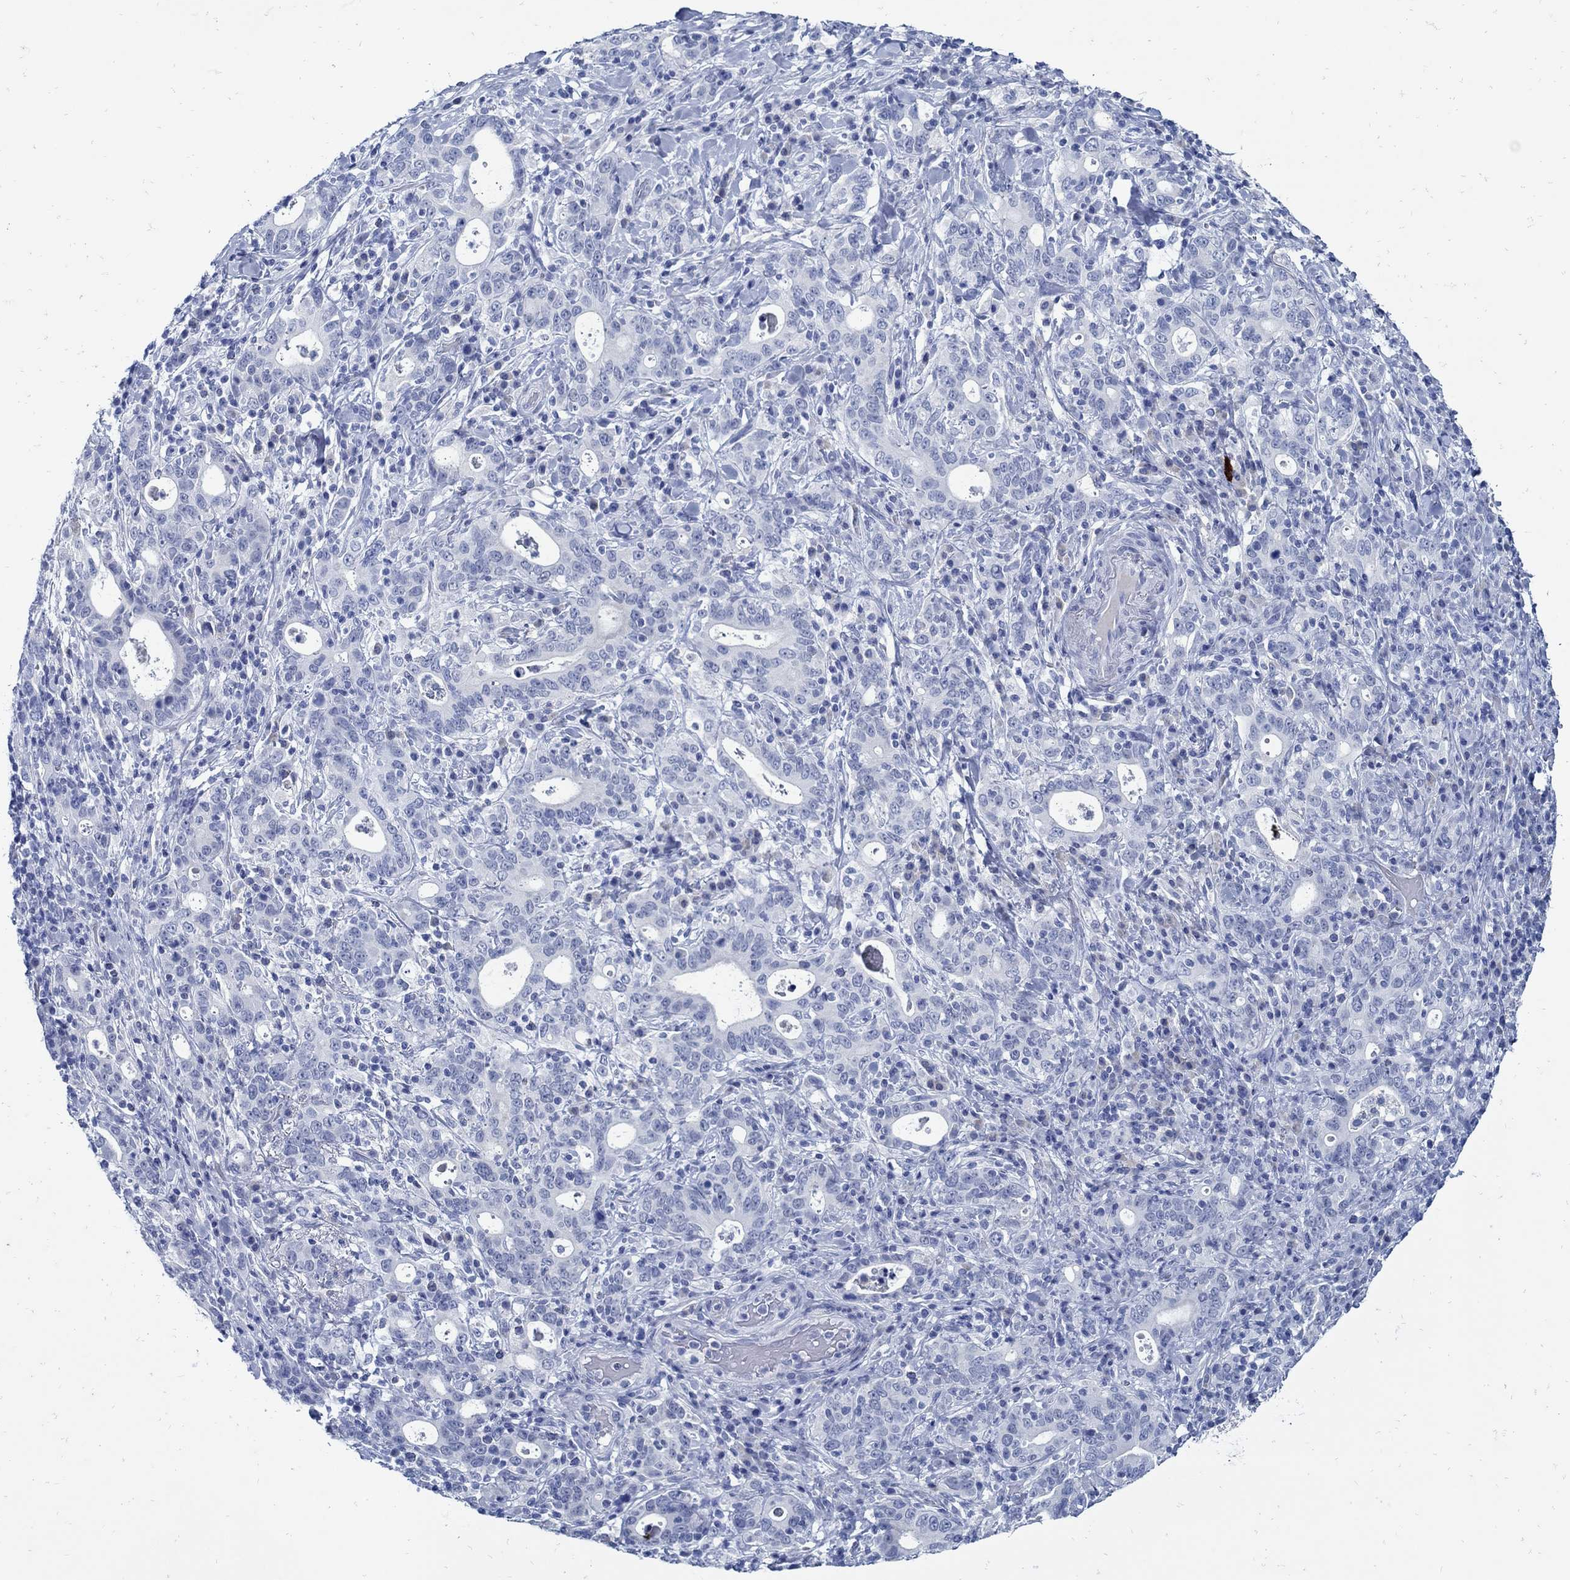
{"staining": {"intensity": "negative", "quantity": "none", "location": "none"}, "tissue": "stomach cancer", "cell_type": "Tumor cells", "image_type": "cancer", "snomed": [{"axis": "morphology", "description": "Adenocarcinoma, NOS"}, {"axis": "topography", "description": "Stomach"}], "caption": "This is an immunohistochemistry image of stomach cancer. There is no expression in tumor cells.", "gene": "PAX9", "patient": {"sex": "male", "age": 79}}